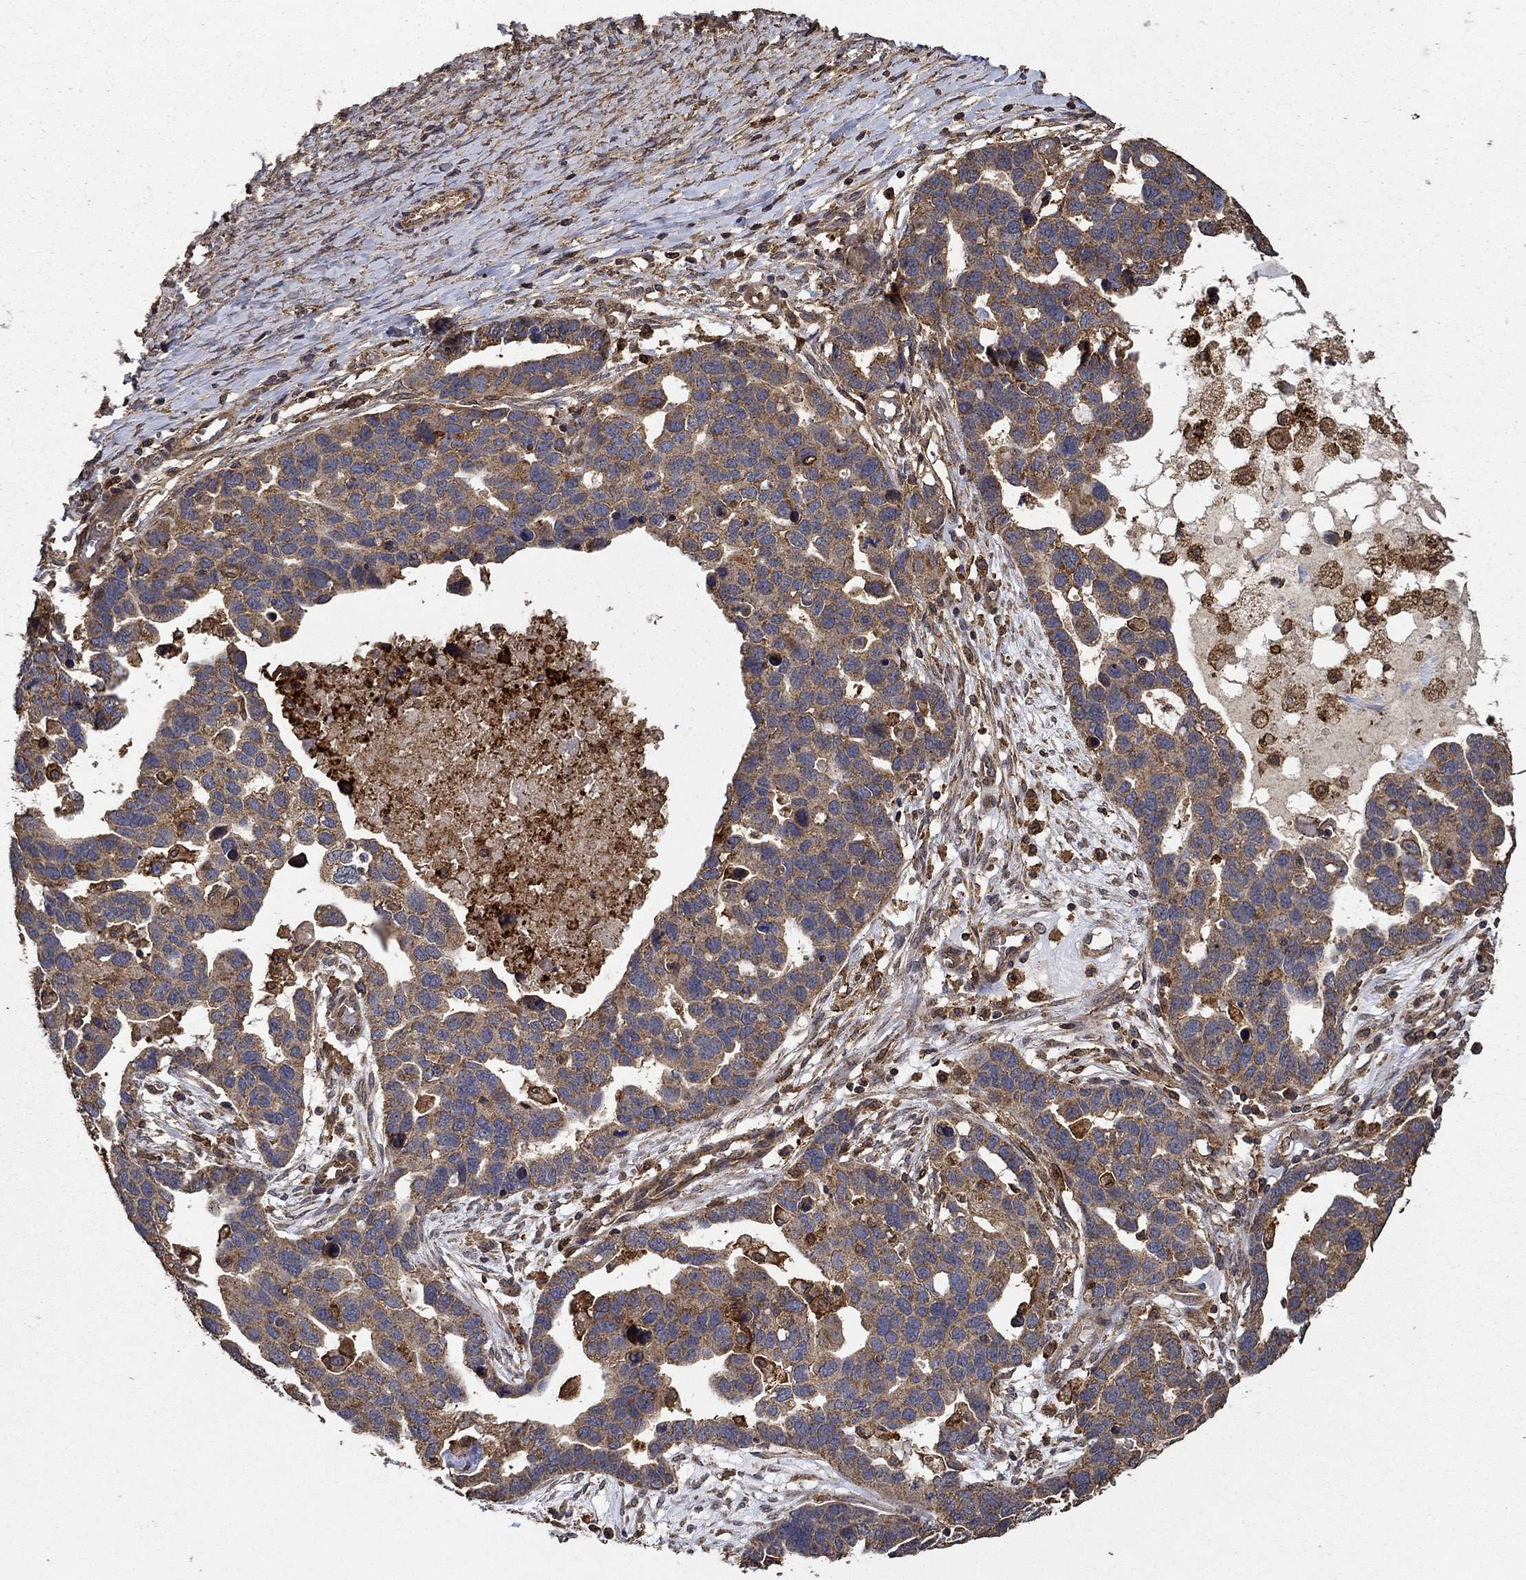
{"staining": {"intensity": "moderate", "quantity": "25%-75%", "location": "cytoplasmic/membranous"}, "tissue": "ovarian cancer", "cell_type": "Tumor cells", "image_type": "cancer", "snomed": [{"axis": "morphology", "description": "Cystadenocarcinoma, serous, NOS"}, {"axis": "topography", "description": "Ovary"}], "caption": "The image shows a brown stain indicating the presence of a protein in the cytoplasmic/membranous of tumor cells in ovarian cancer.", "gene": "IFRD1", "patient": {"sex": "female", "age": 54}}